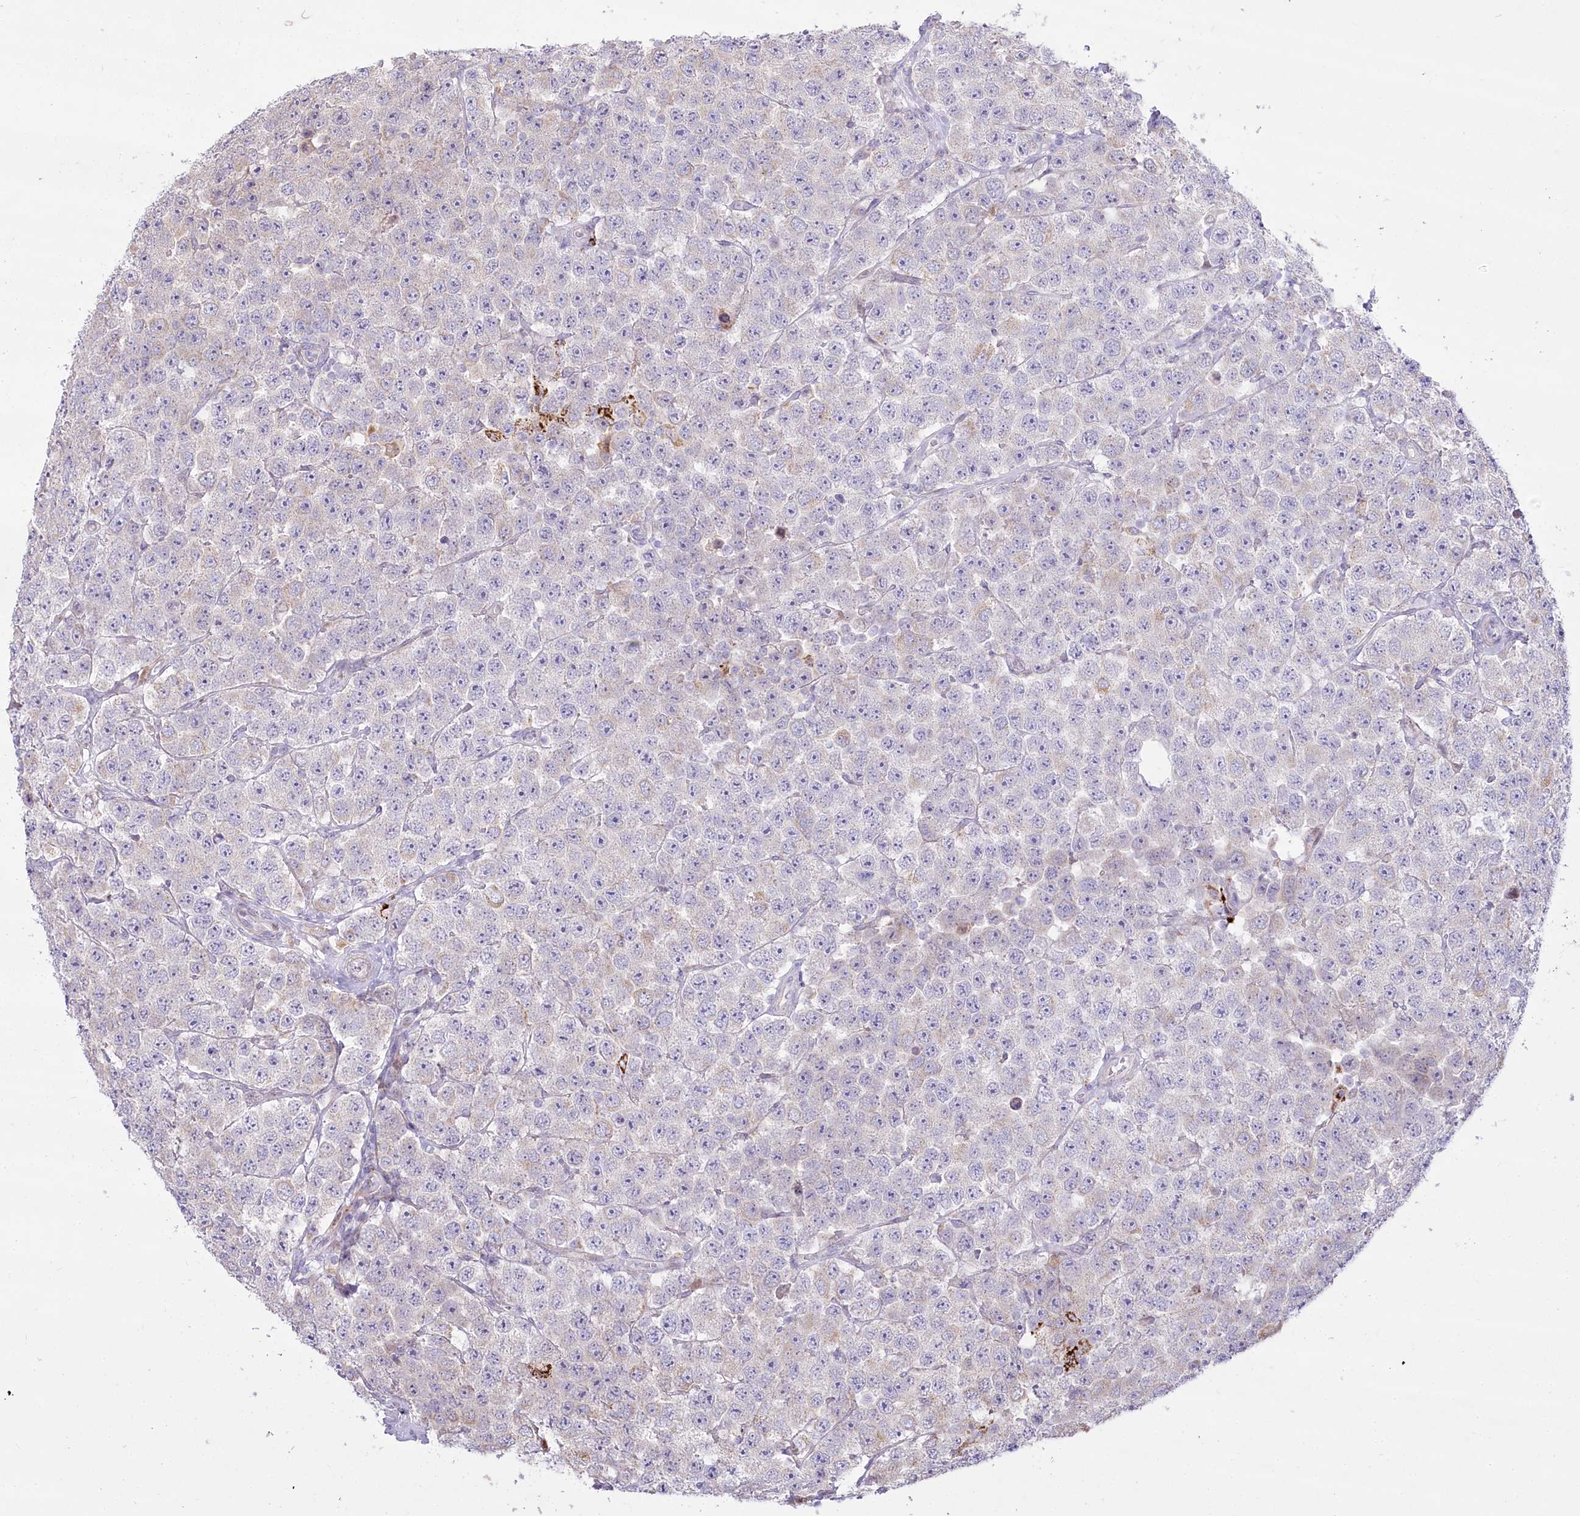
{"staining": {"intensity": "negative", "quantity": "none", "location": "none"}, "tissue": "testis cancer", "cell_type": "Tumor cells", "image_type": "cancer", "snomed": [{"axis": "morphology", "description": "Seminoma, NOS"}, {"axis": "topography", "description": "Testis"}], "caption": "Image shows no significant protein positivity in tumor cells of testis cancer (seminoma). (Brightfield microscopy of DAB immunohistochemistry at high magnification).", "gene": "CEP164", "patient": {"sex": "male", "age": 28}}